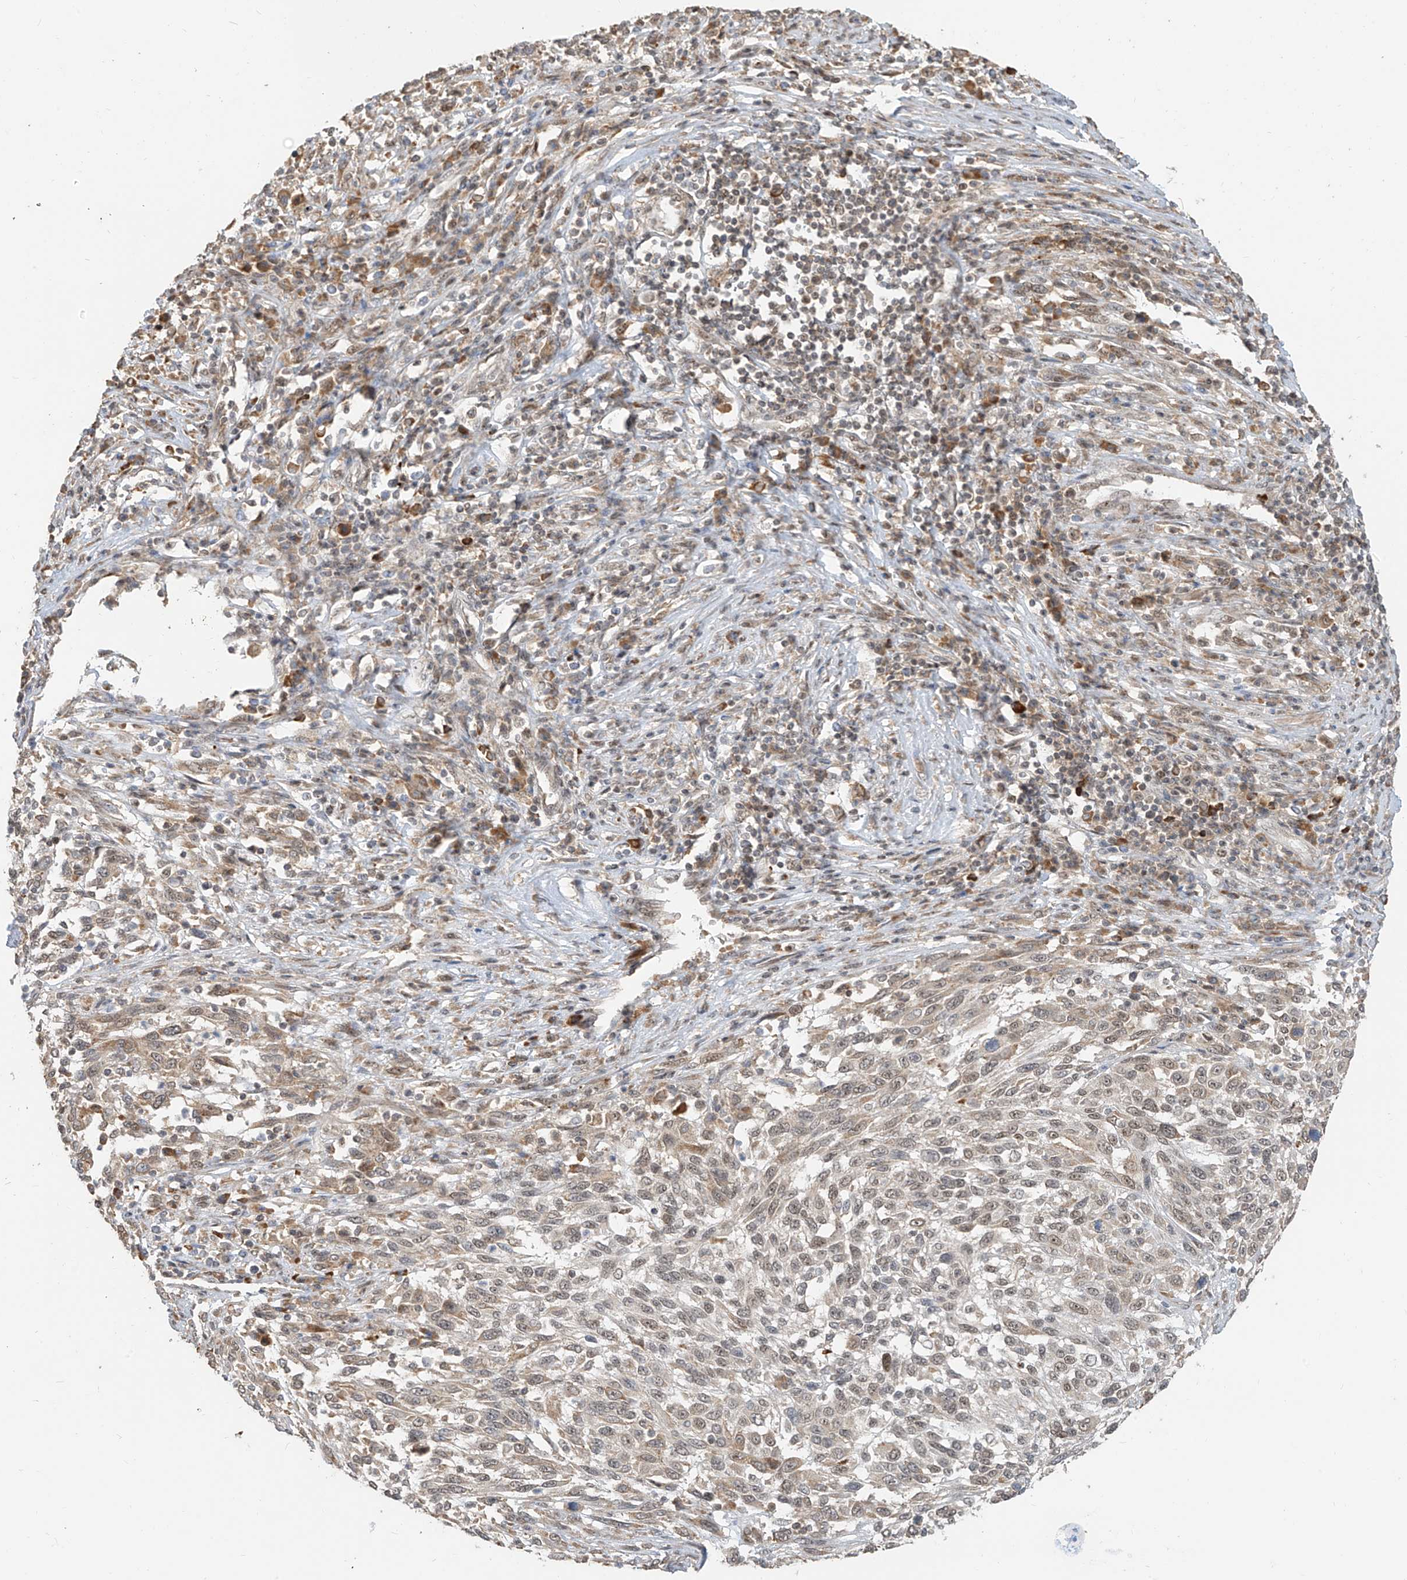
{"staining": {"intensity": "moderate", "quantity": "25%-75%", "location": "nuclear"}, "tissue": "melanoma", "cell_type": "Tumor cells", "image_type": "cancer", "snomed": [{"axis": "morphology", "description": "Malignant melanoma, Metastatic site"}, {"axis": "topography", "description": "Lymph node"}], "caption": "Approximately 25%-75% of tumor cells in human melanoma exhibit moderate nuclear protein expression as visualized by brown immunohistochemical staining.", "gene": "ZMYM2", "patient": {"sex": "male", "age": 61}}